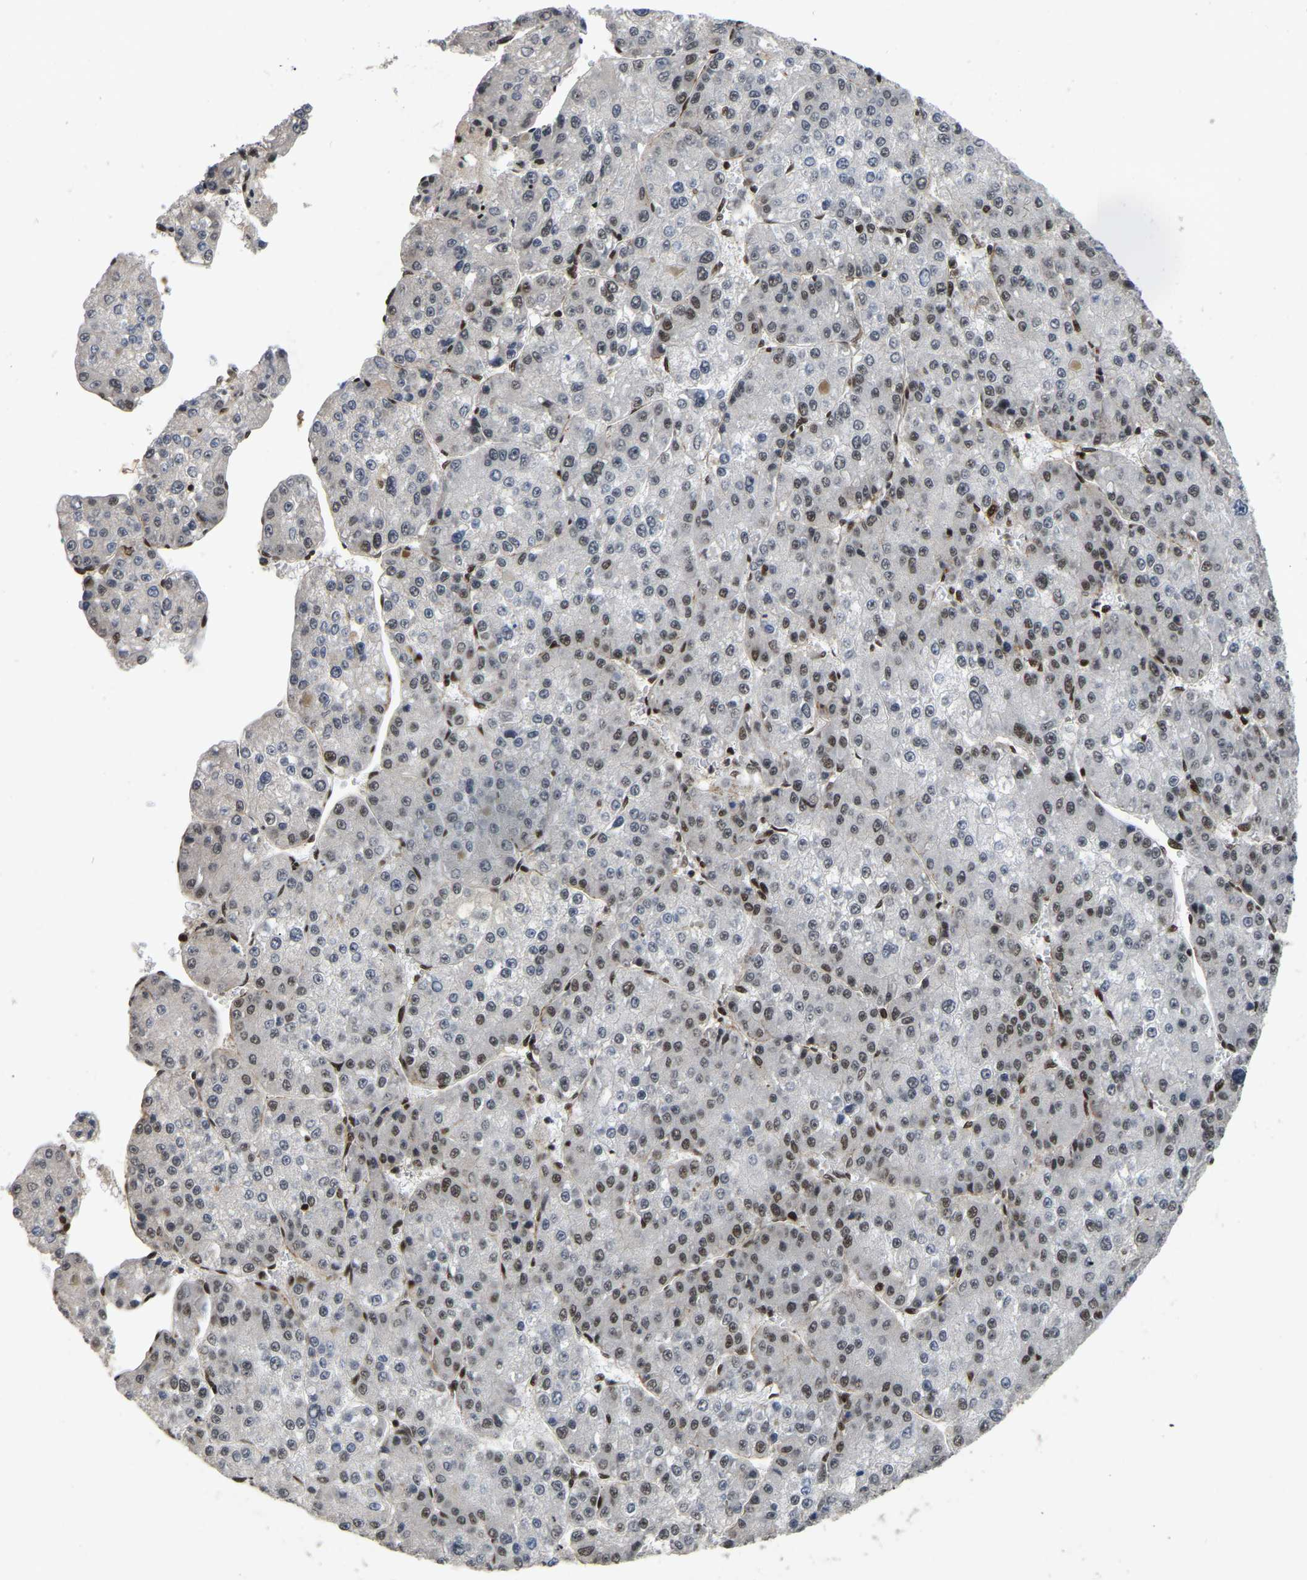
{"staining": {"intensity": "weak", "quantity": "25%-75%", "location": "nuclear"}, "tissue": "liver cancer", "cell_type": "Tumor cells", "image_type": "cancer", "snomed": [{"axis": "morphology", "description": "Carcinoma, Hepatocellular, NOS"}, {"axis": "topography", "description": "Liver"}], "caption": "IHC of human hepatocellular carcinoma (liver) exhibits low levels of weak nuclear expression in approximately 25%-75% of tumor cells.", "gene": "TBL1XR1", "patient": {"sex": "female", "age": 73}}